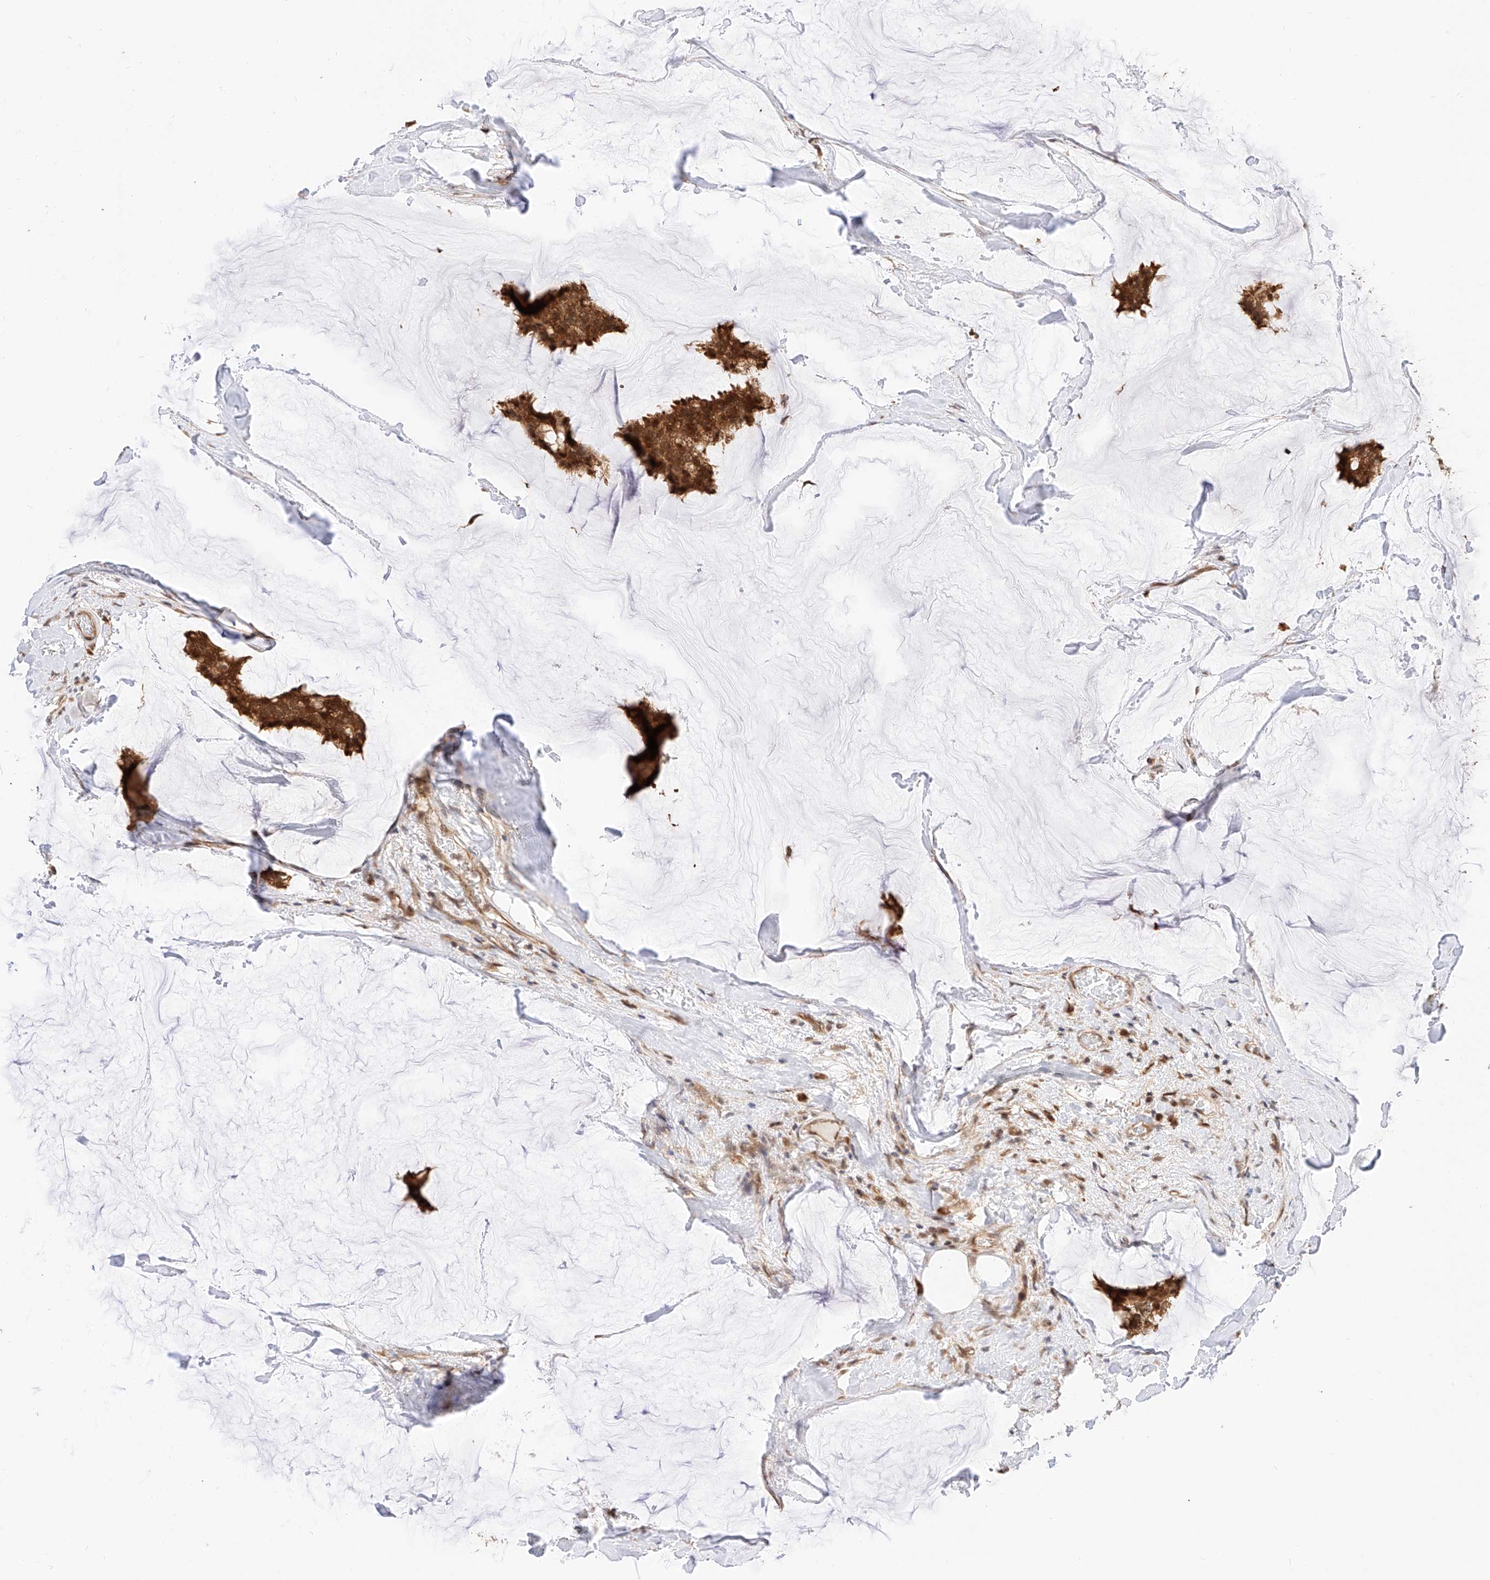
{"staining": {"intensity": "strong", "quantity": ">75%", "location": "cytoplasmic/membranous,nuclear"}, "tissue": "breast cancer", "cell_type": "Tumor cells", "image_type": "cancer", "snomed": [{"axis": "morphology", "description": "Duct carcinoma"}, {"axis": "topography", "description": "Breast"}], "caption": "Protein expression analysis of human breast invasive ductal carcinoma reveals strong cytoplasmic/membranous and nuclear staining in about >75% of tumor cells.", "gene": "EIF4H", "patient": {"sex": "female", "age": 93}}